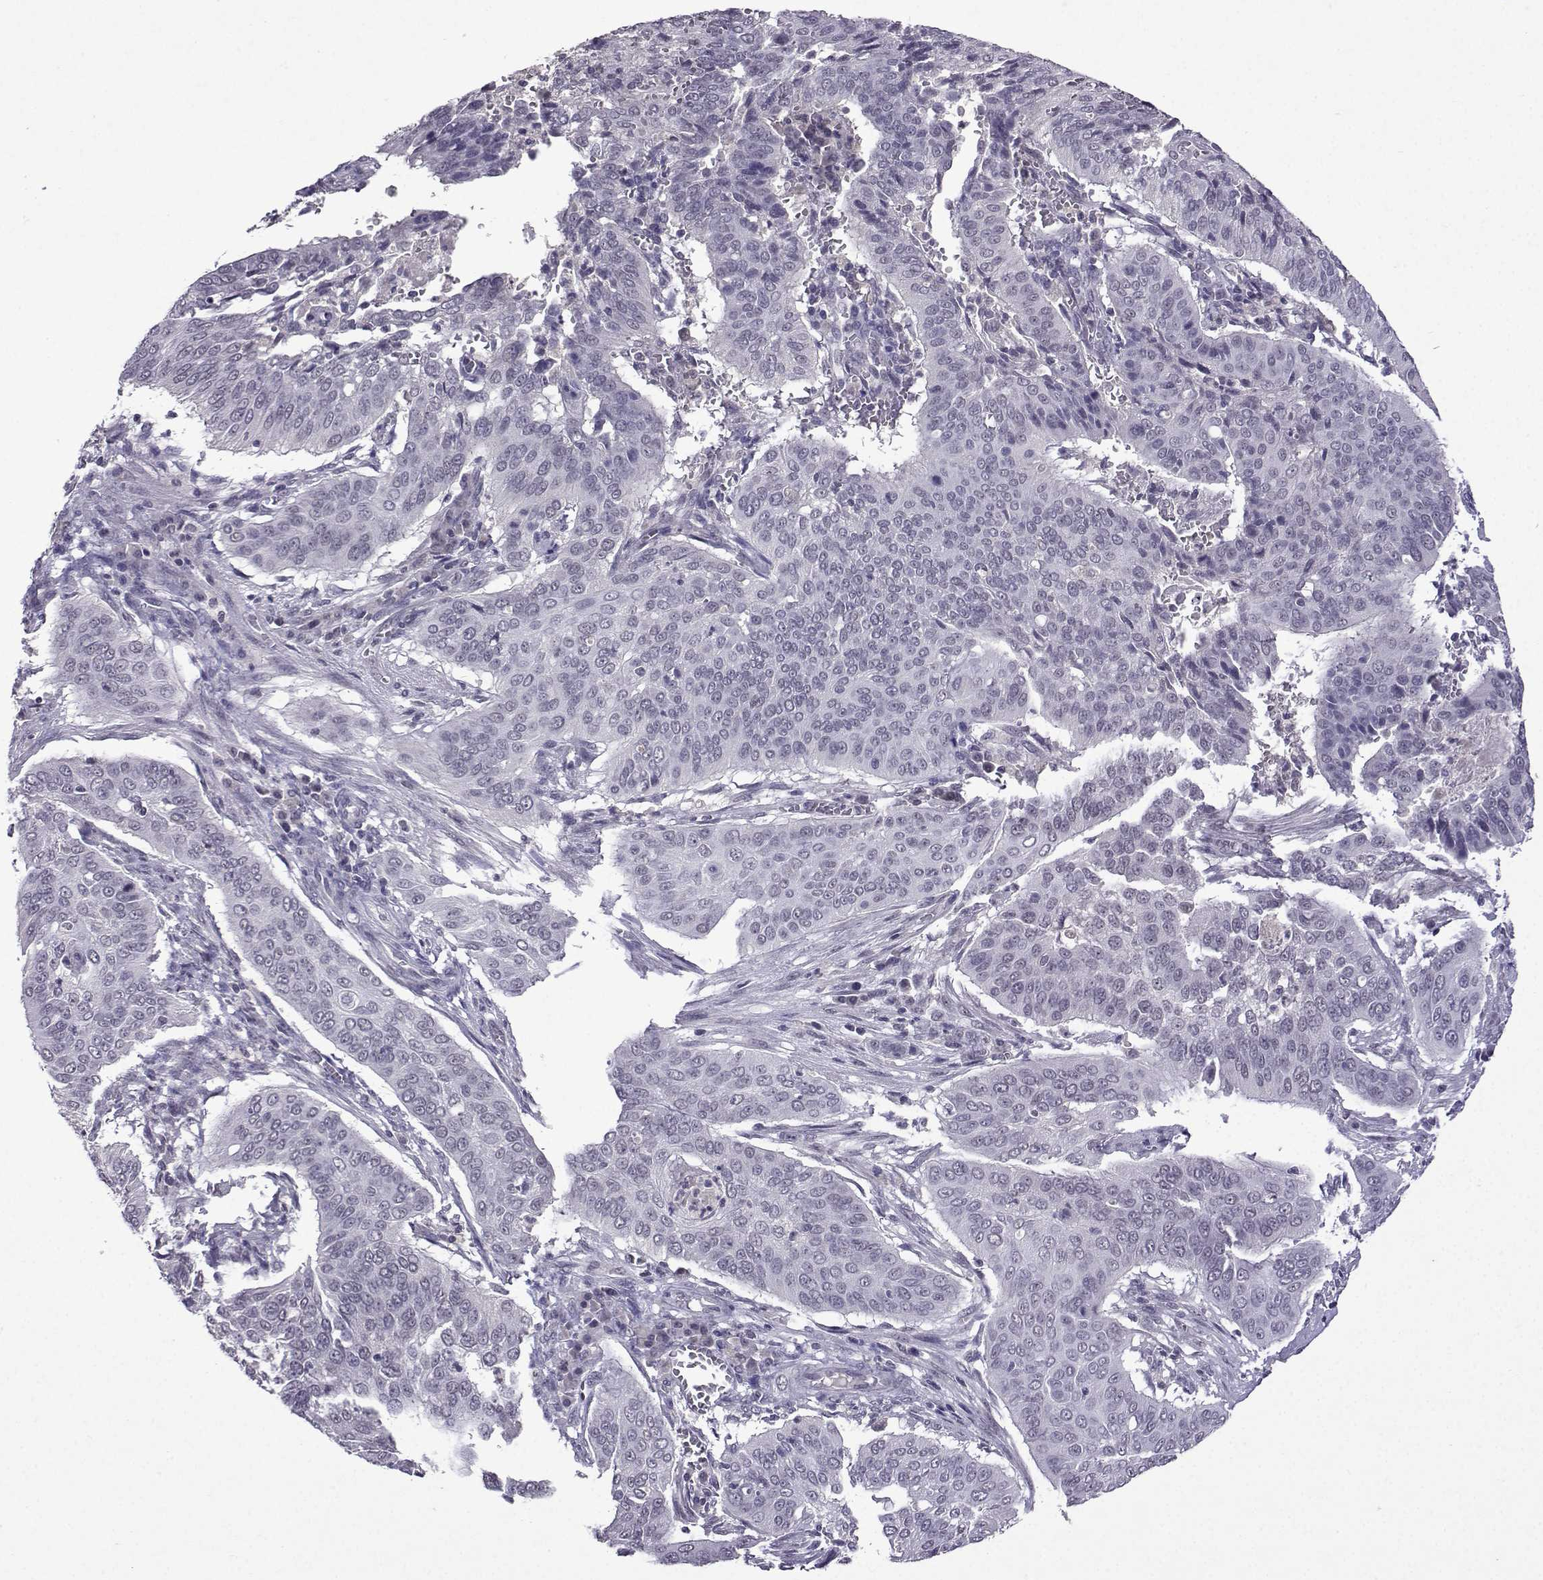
{"staining": {"intensity": "negative", "quantity": "none", "location": "none"}, "tissue": "cervical cancer", "cell_type": "Tumor cells", "image_type": "cancer", "snomed": [{"axis": "morphology", "description": "Squamous cell carcinoma, NOS"}, {"axis": "topography", "description": "Cervix"}], "caption": "Photomicrograph shows no significant protein staining in tumor cells of cervical cancer. (DAB (3,3'-diaminobenzidine) immunohistochemistry (IHC), high magnification).", "gene": "CCL28", "patient": {"sex": "female", "age": 39}}